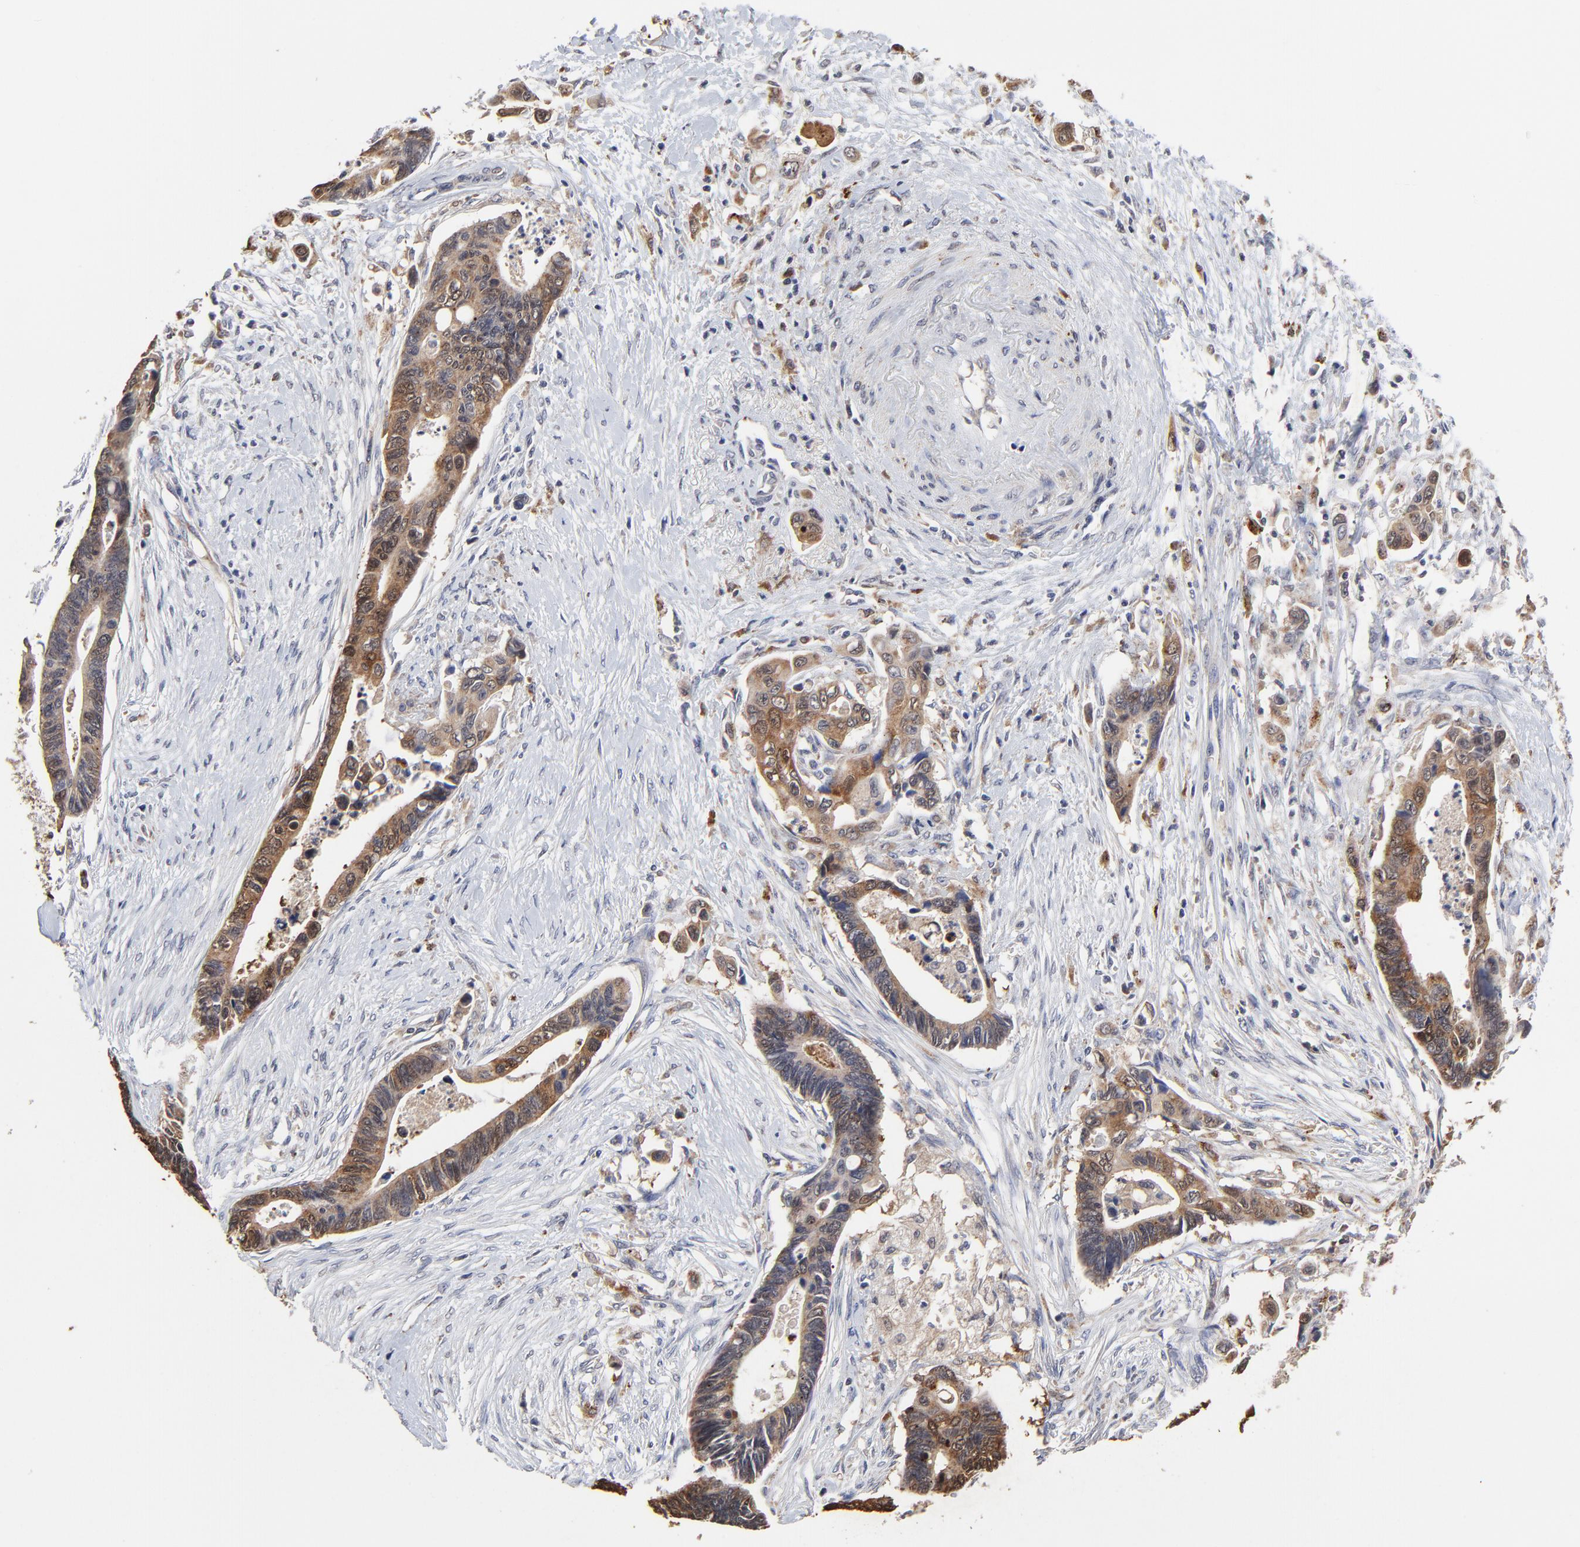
{"staining": {"intensity": "moderate", "quantity": ">75%", "location": "cytoplasmic/membranous"}, "tissue": "pancreatic cancer", "cell_type": "Tumor cells", "image_type": "cancer", "snomed": [{"axis": "morphology", "description": "Adenocarcinoma, NOS"}, {"axis": "topography", "description": "Pancreas"}], "caption": "Immunohistochemical staining of human adenocarcinoma (pancreatic) exhibits medium levels of moderate cytoplasmic/membranous protein staining in about >75% of tumor cells.", "gene": "LGALS3", "patient": {"sex": "female", "age": 70}}